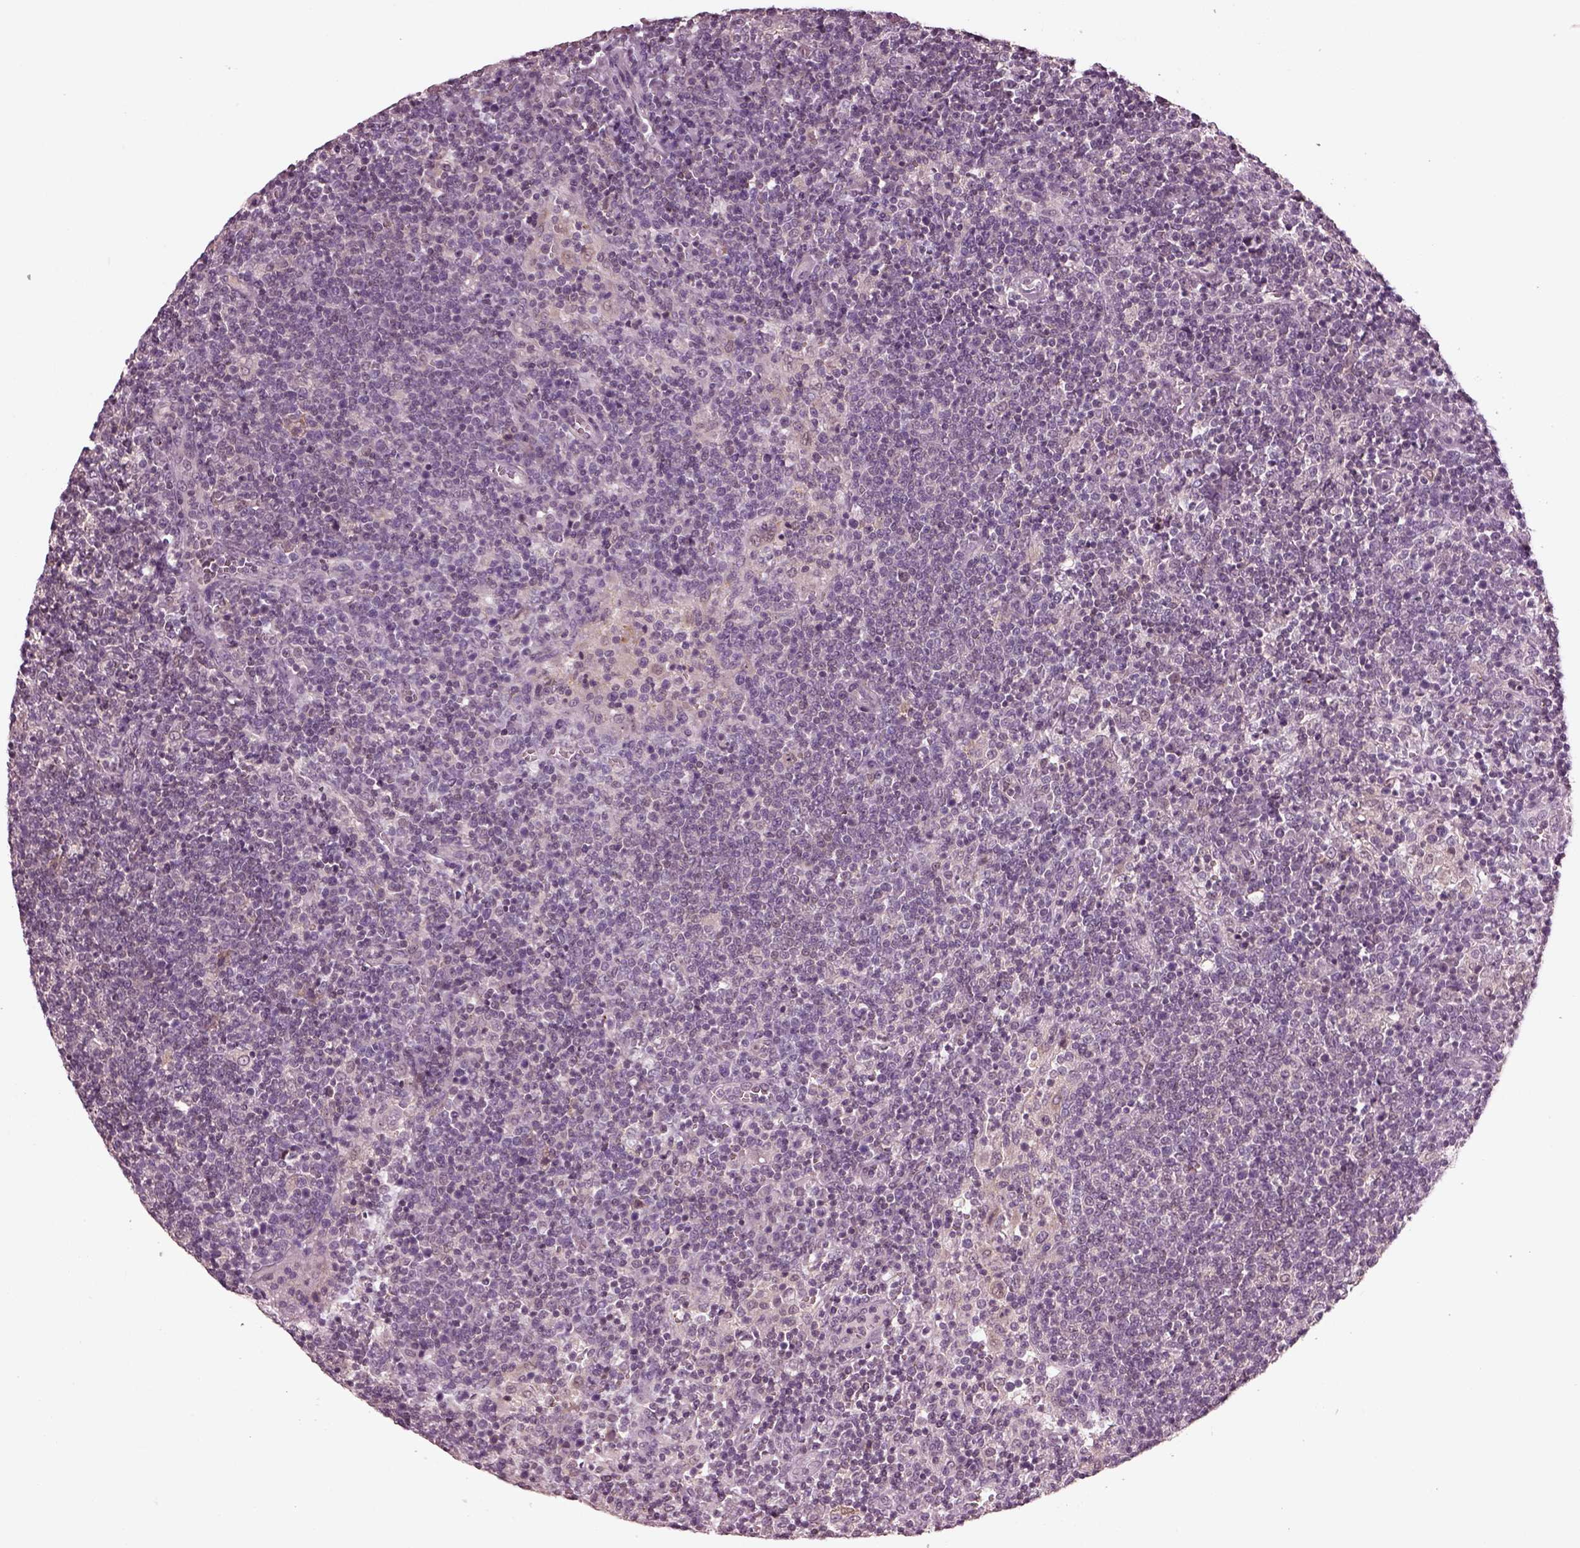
{"staining": {"intensity": "negative", "quantity": "none", "location": "none"}, "tissue": "lymphoma", "cell_type": "Tumor cells", "image_type": "cancer", "snomed": [{"axis": "morphology", "description": "Malignant lymphoma, non-Hodgkin's type, High grade"}, {"axis": "topography", "description": "Lymph node"}], "caption": "Immunohistochemical staining of high-grade malignant lymphoma, non-Hodgkin's type shows no significant positivity in tumor cells.", "gene": "SRI", "patient": {"sex": "male", "age": 61}}